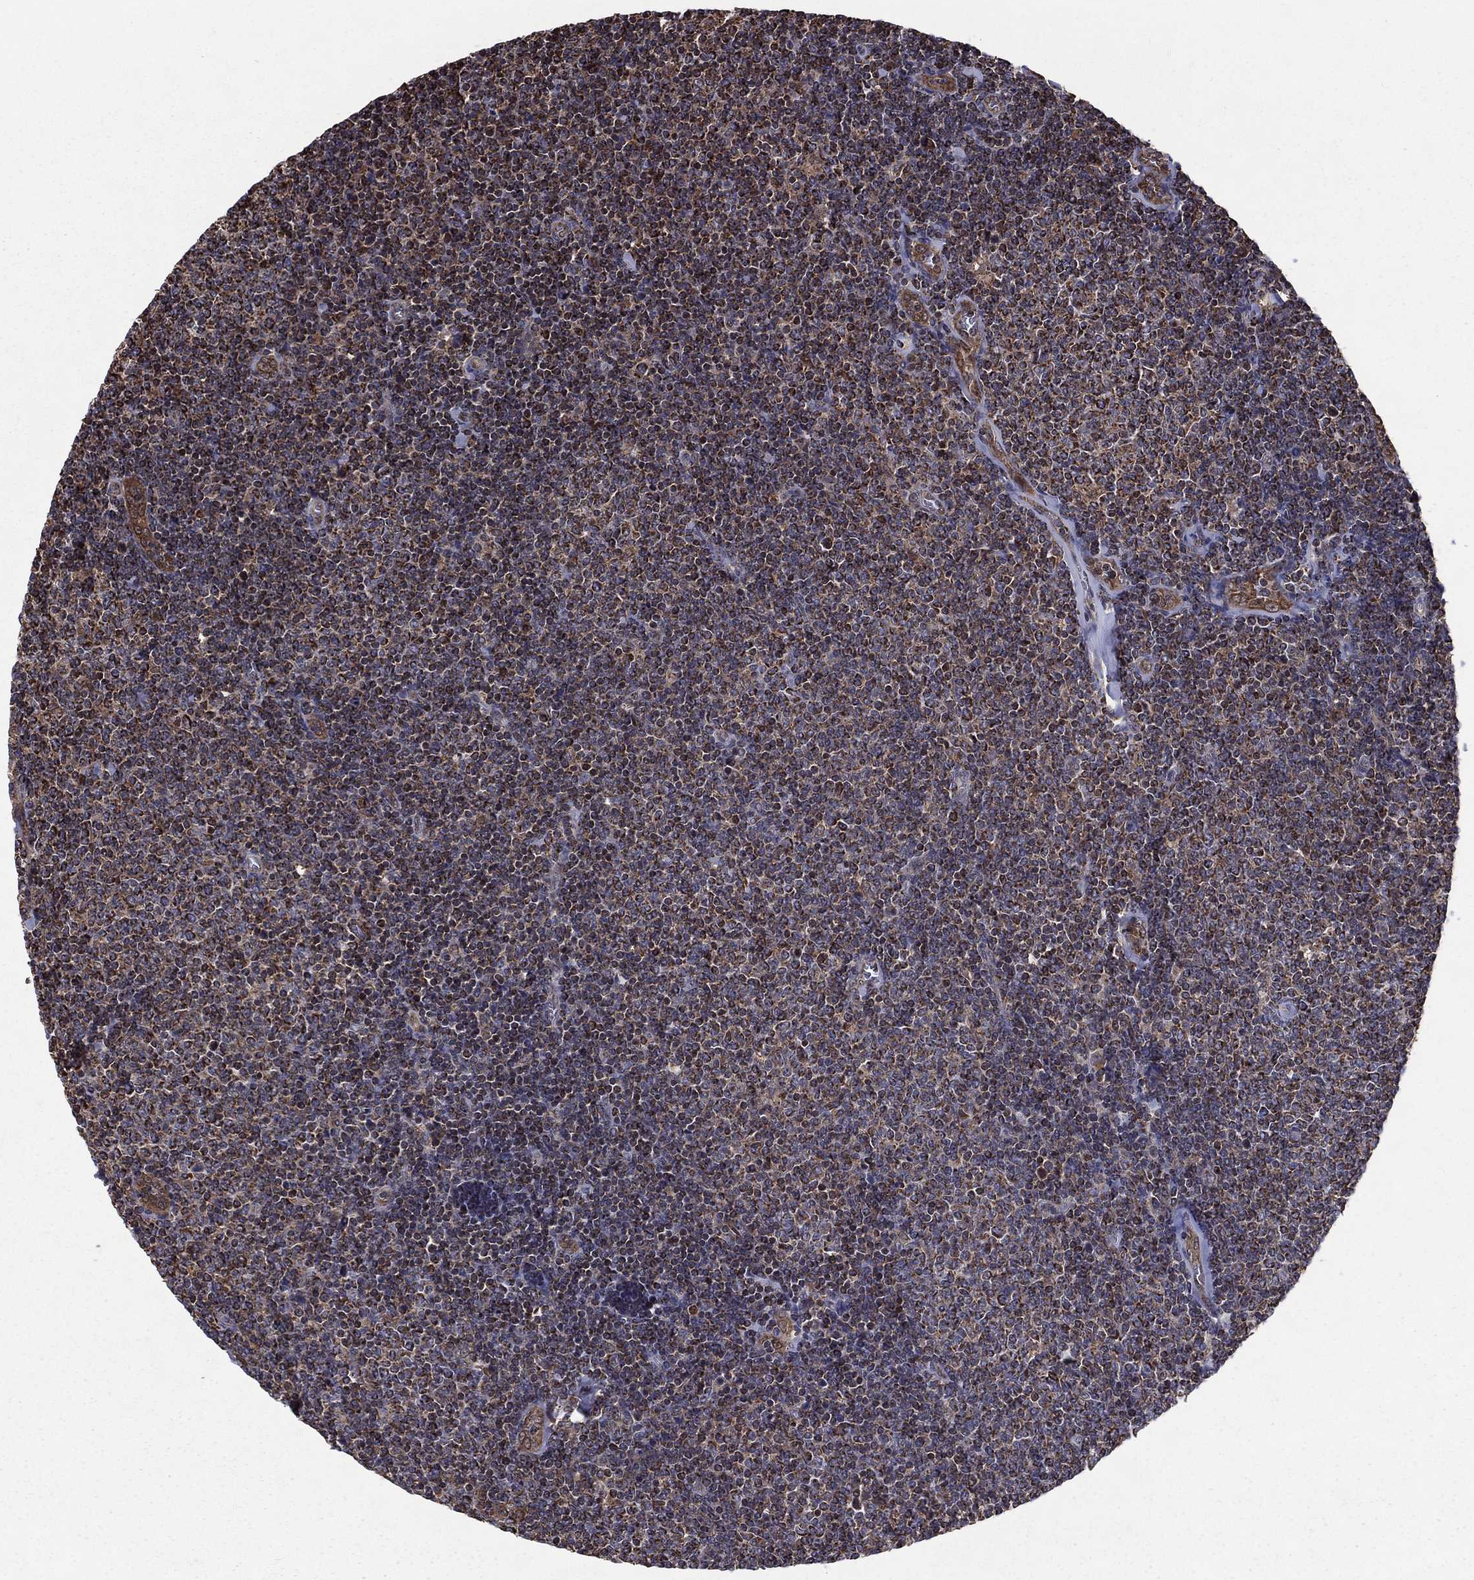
{"staining": {"intensity": "moderate", "quantity": "<25%", "location": "cytoplasmic/membranous"}, "tissue": "lymphoma", "cell_type": "Tumor cells", "image_type": "cancer", "snomed": [{"axis": "morphology", "description": "Malignant lymphoma, non-Hodgkin's type, Low grade"}, {"axis": "topography", "description": "Lymph node"}], "caption": "Human low-grade malignant lymphoma, non-Hodgkin's type stained for a protein (brown) demonstrates moderate cytoplasmic/membranous positive staining in approximately <25% of tumor cells.", "gene": "RIGI", "patient": {"sex": "male", "age": 52}}